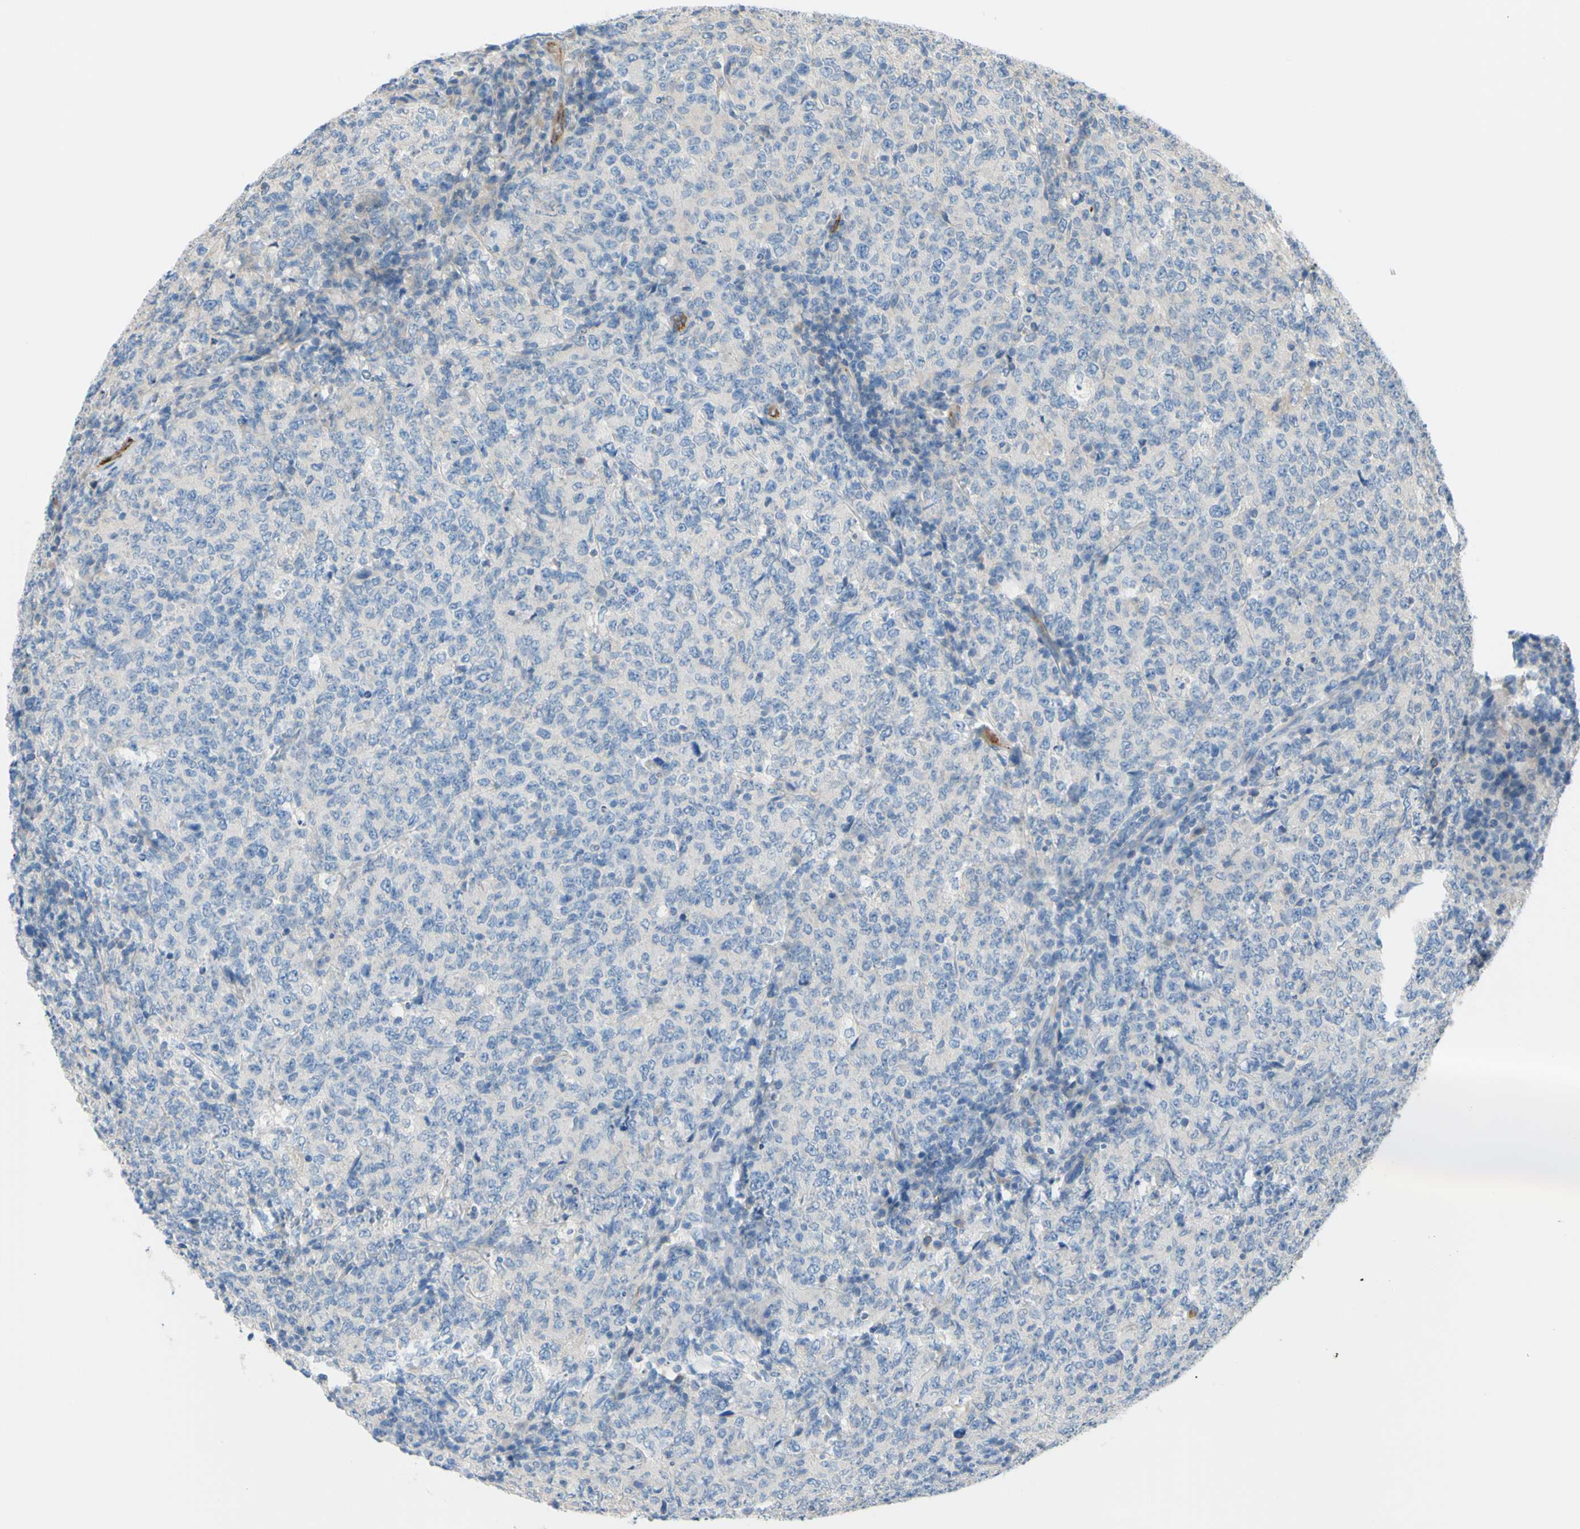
{"staining": {"intensity": "negative", "quantity": "none", "location": "none"}, "tissue": "lymphoma", "cell_type": "Tumor cells", "image_type": "cancer", "snomed": [{"axis": "morphology", "description": "Malignant lymphoma, non-Hodgkin's type, High grade"}, {"axis": "topography", "description": "Tonsil"}], "caption": "IHC of human high-grade malignant lymphoma, non-Hodgkin's type shows no staining in tumor cells. (DAB (3,3'-diaminobenzidine) immunohistochemistry visualized using brightfield microscopy, high magnification).", "gene": "PRRG2", "patient": {"sex": "female", "age": 36}}